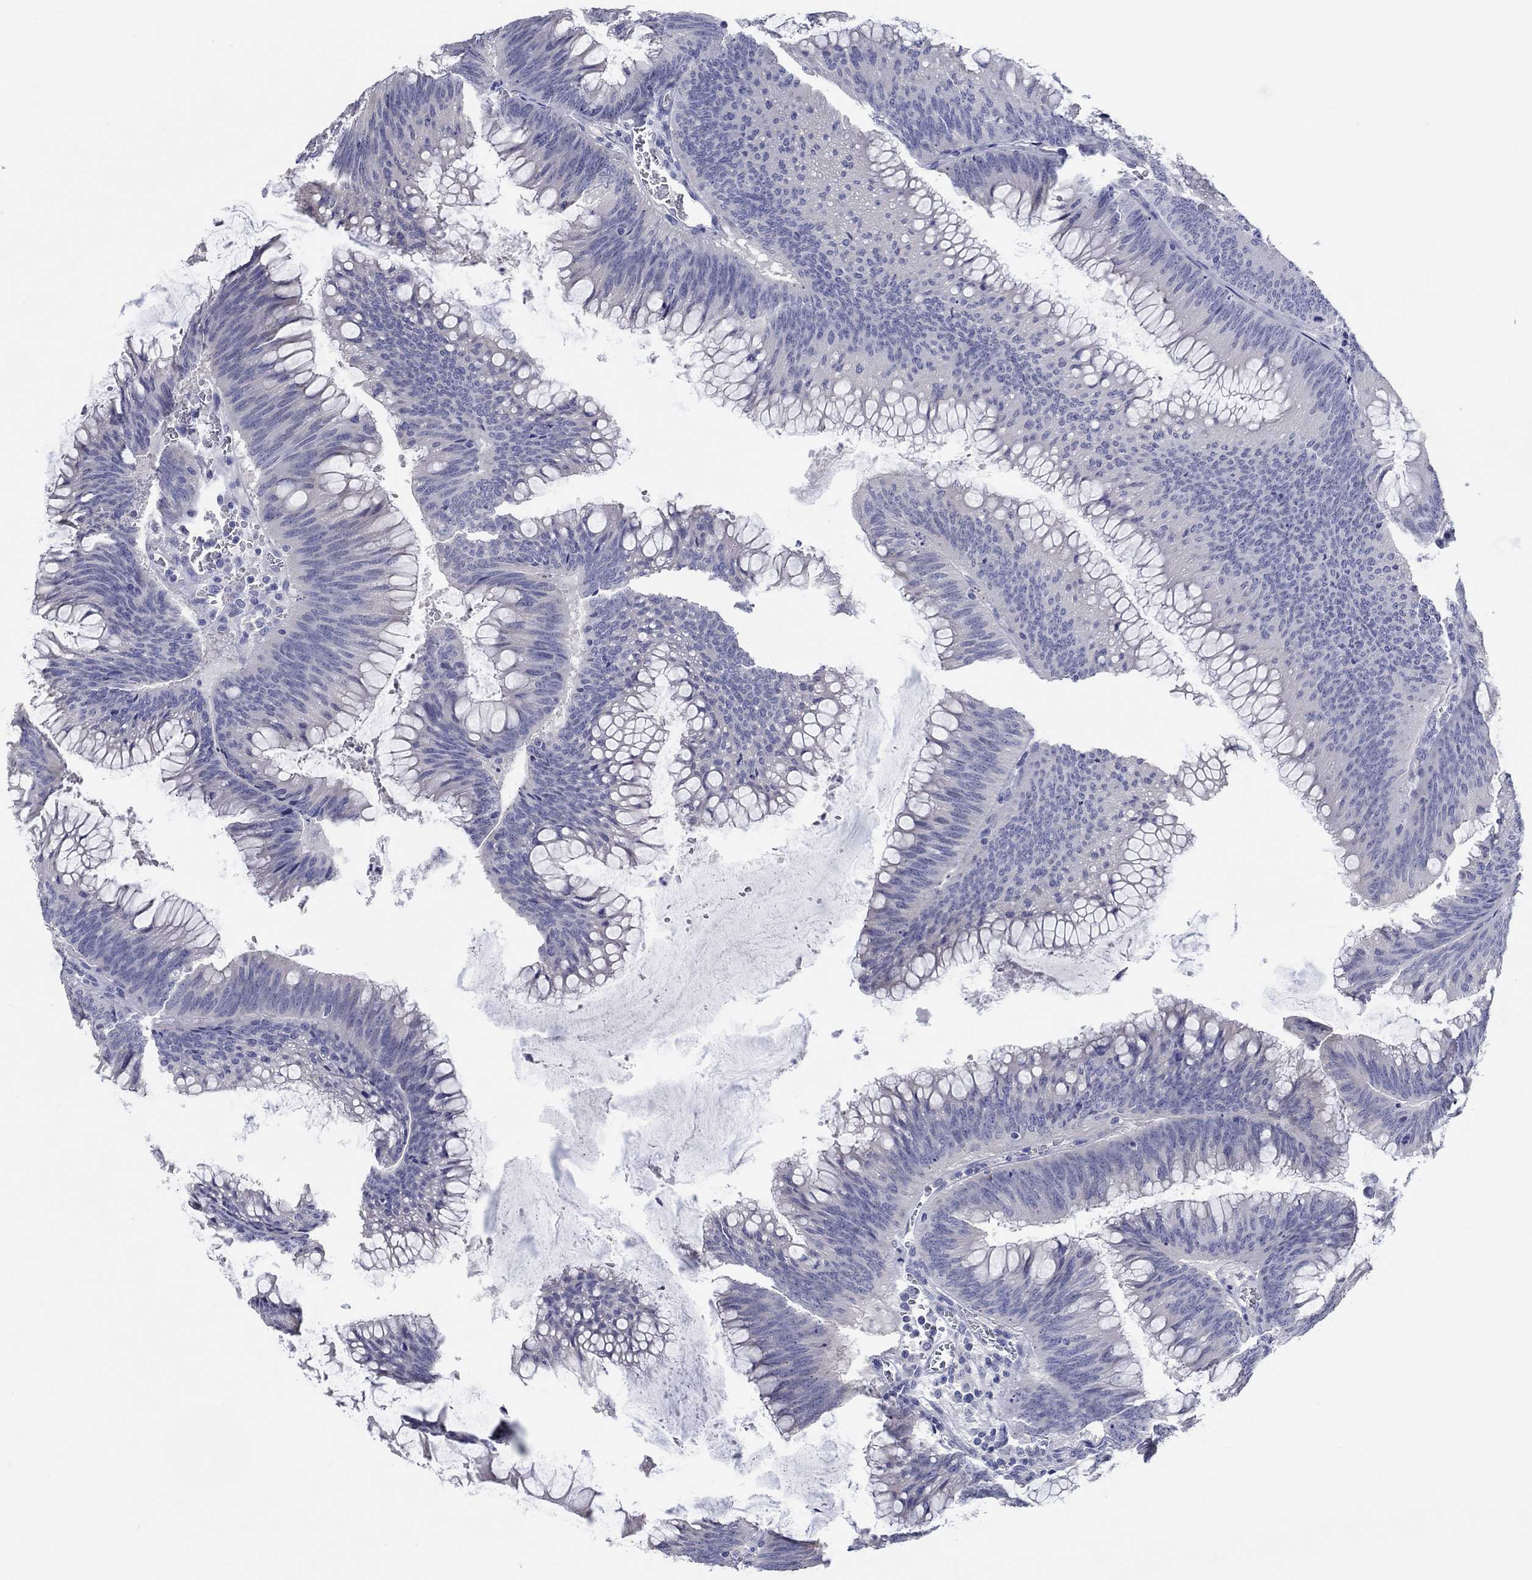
{"staining": {"intensity": "negative", "quantity": "none", "location": "none"}, "tissue": "colorectal cancer", "cell_type": "Tumor cells", "image_type": "cancer", "snomed": [{"axis": "morphology", "description": "Adenocarcinoma, NOS"}, {"axis": "topography", "description": "Rectum"}], "caption": "Immunohistochemistry image of adenocarcinoma (colorectal) stained for a protein (brown), which shows no expression in tumor cells. Brightfield microscopy of immunohistochemistry stained with DAB (brown) and hematoxylin (blue), captured at high magnification.", "gene": "LRRC4C", "patient": {"sex": "female", "age": 72}}